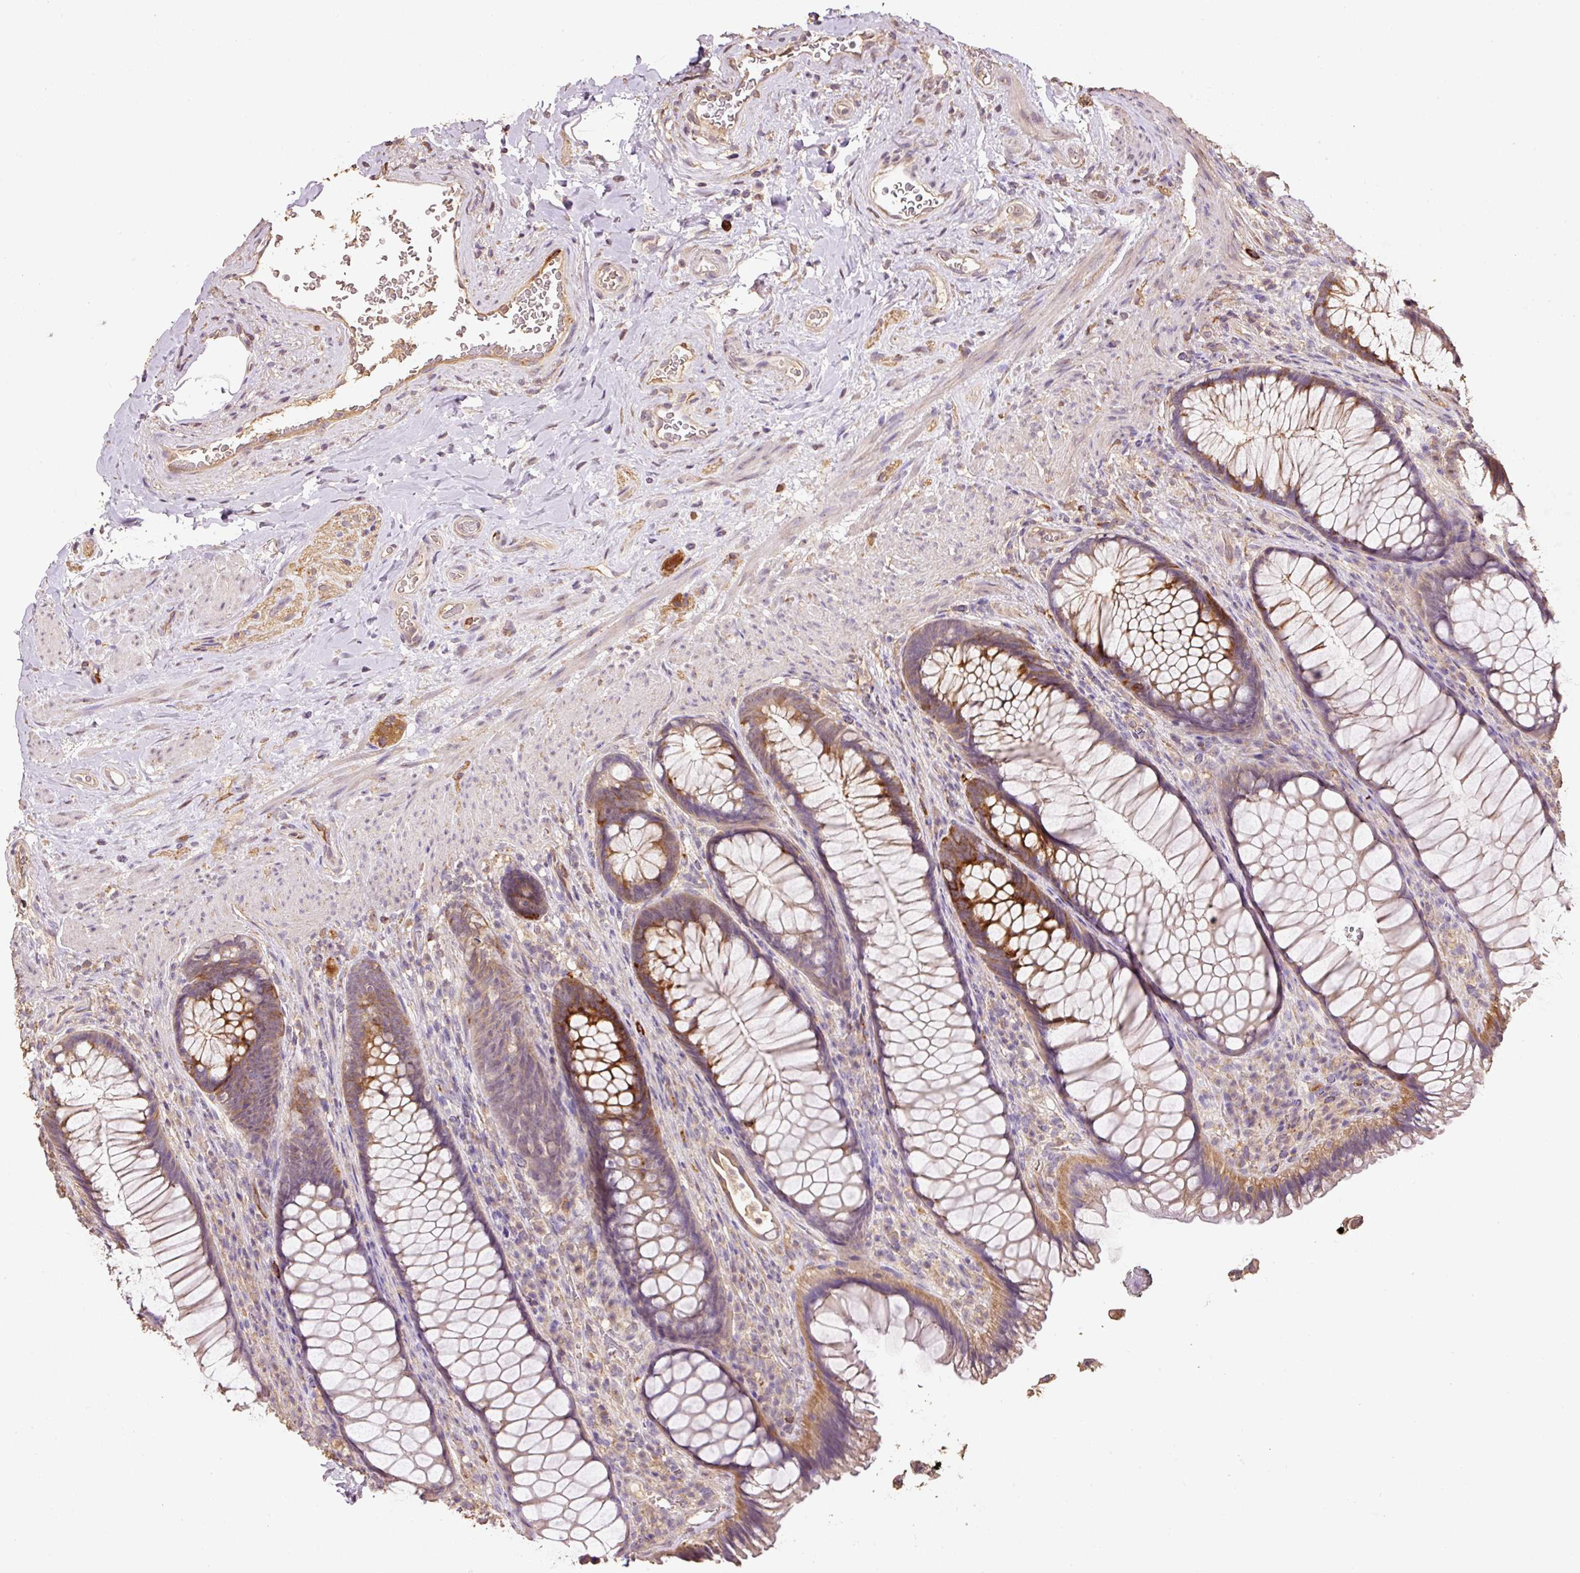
{"staining": {"intensity": "strong", "quantity": "25%-75%", "location": "cytoplasmic/membranous"}, "tissue": "rectum", "cell_type": "Glandular cells", "image_type": "normal", "snomed": [{"axis": "morphology", "description": "Normal tissue, NOS"}, {"axis": "topography", "description": "Rectum"}], "caption": "An immunohistochemistry micrograph of unremarkable tissue is shown. Protein staining in brown highlights strong cytoplasmic/membranous positivity in rectum within glandular cells.", "gene": "HERC2", "patient": {"sex": "male", "age": 53}}